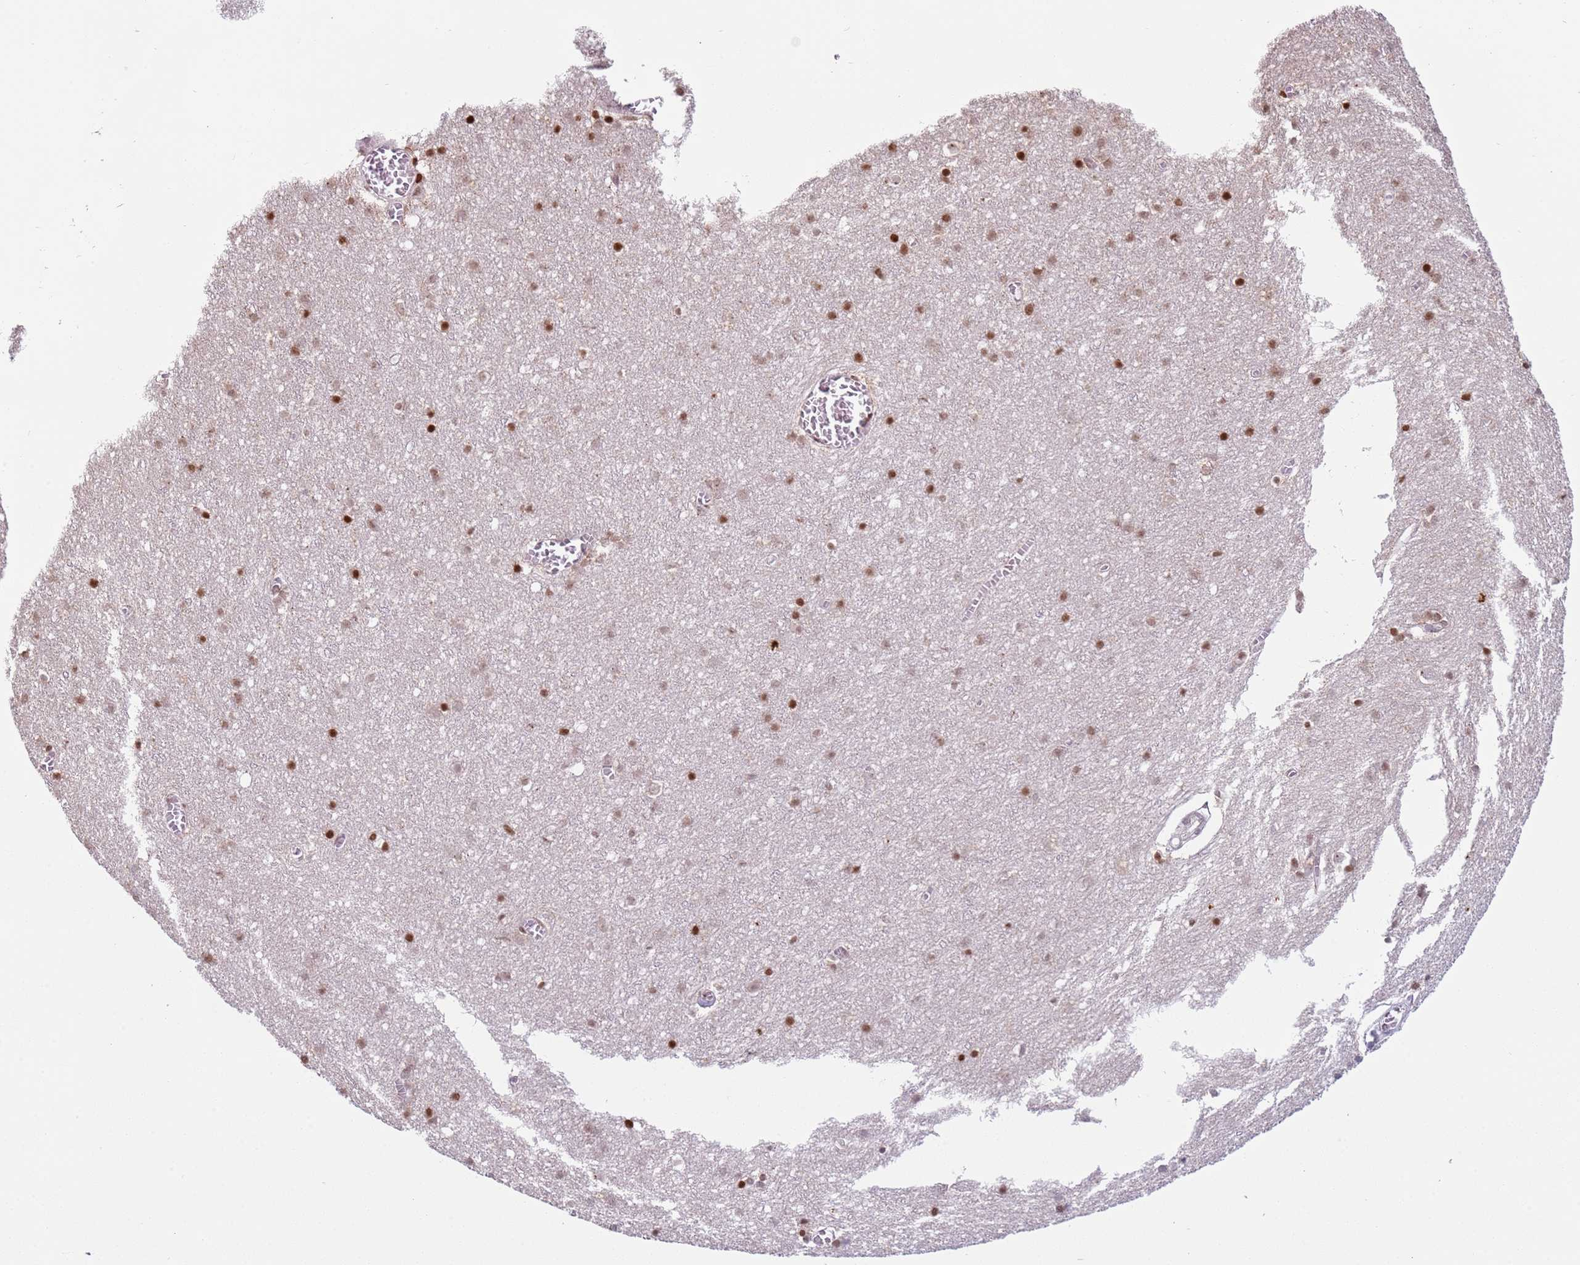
{"staining": {"intensity": "negative", "quantity": "none", "location": "none"}, "tissue": "cerebral cortex", "cell_type": "Endothelial cells", "image_type": "normal", "snomed": [{"axis": "morphology", "description": "Normal tissue, NOS"}, {"axis": "topography", "description": "Cerebral cortex"}], "caption": "Endothelial cells show no significant staining in unremarkable cerebral cortex. Nuclei are stained in blue.", "gene": "SCAF1", "patient": {"sex": "female", "age": 64}}